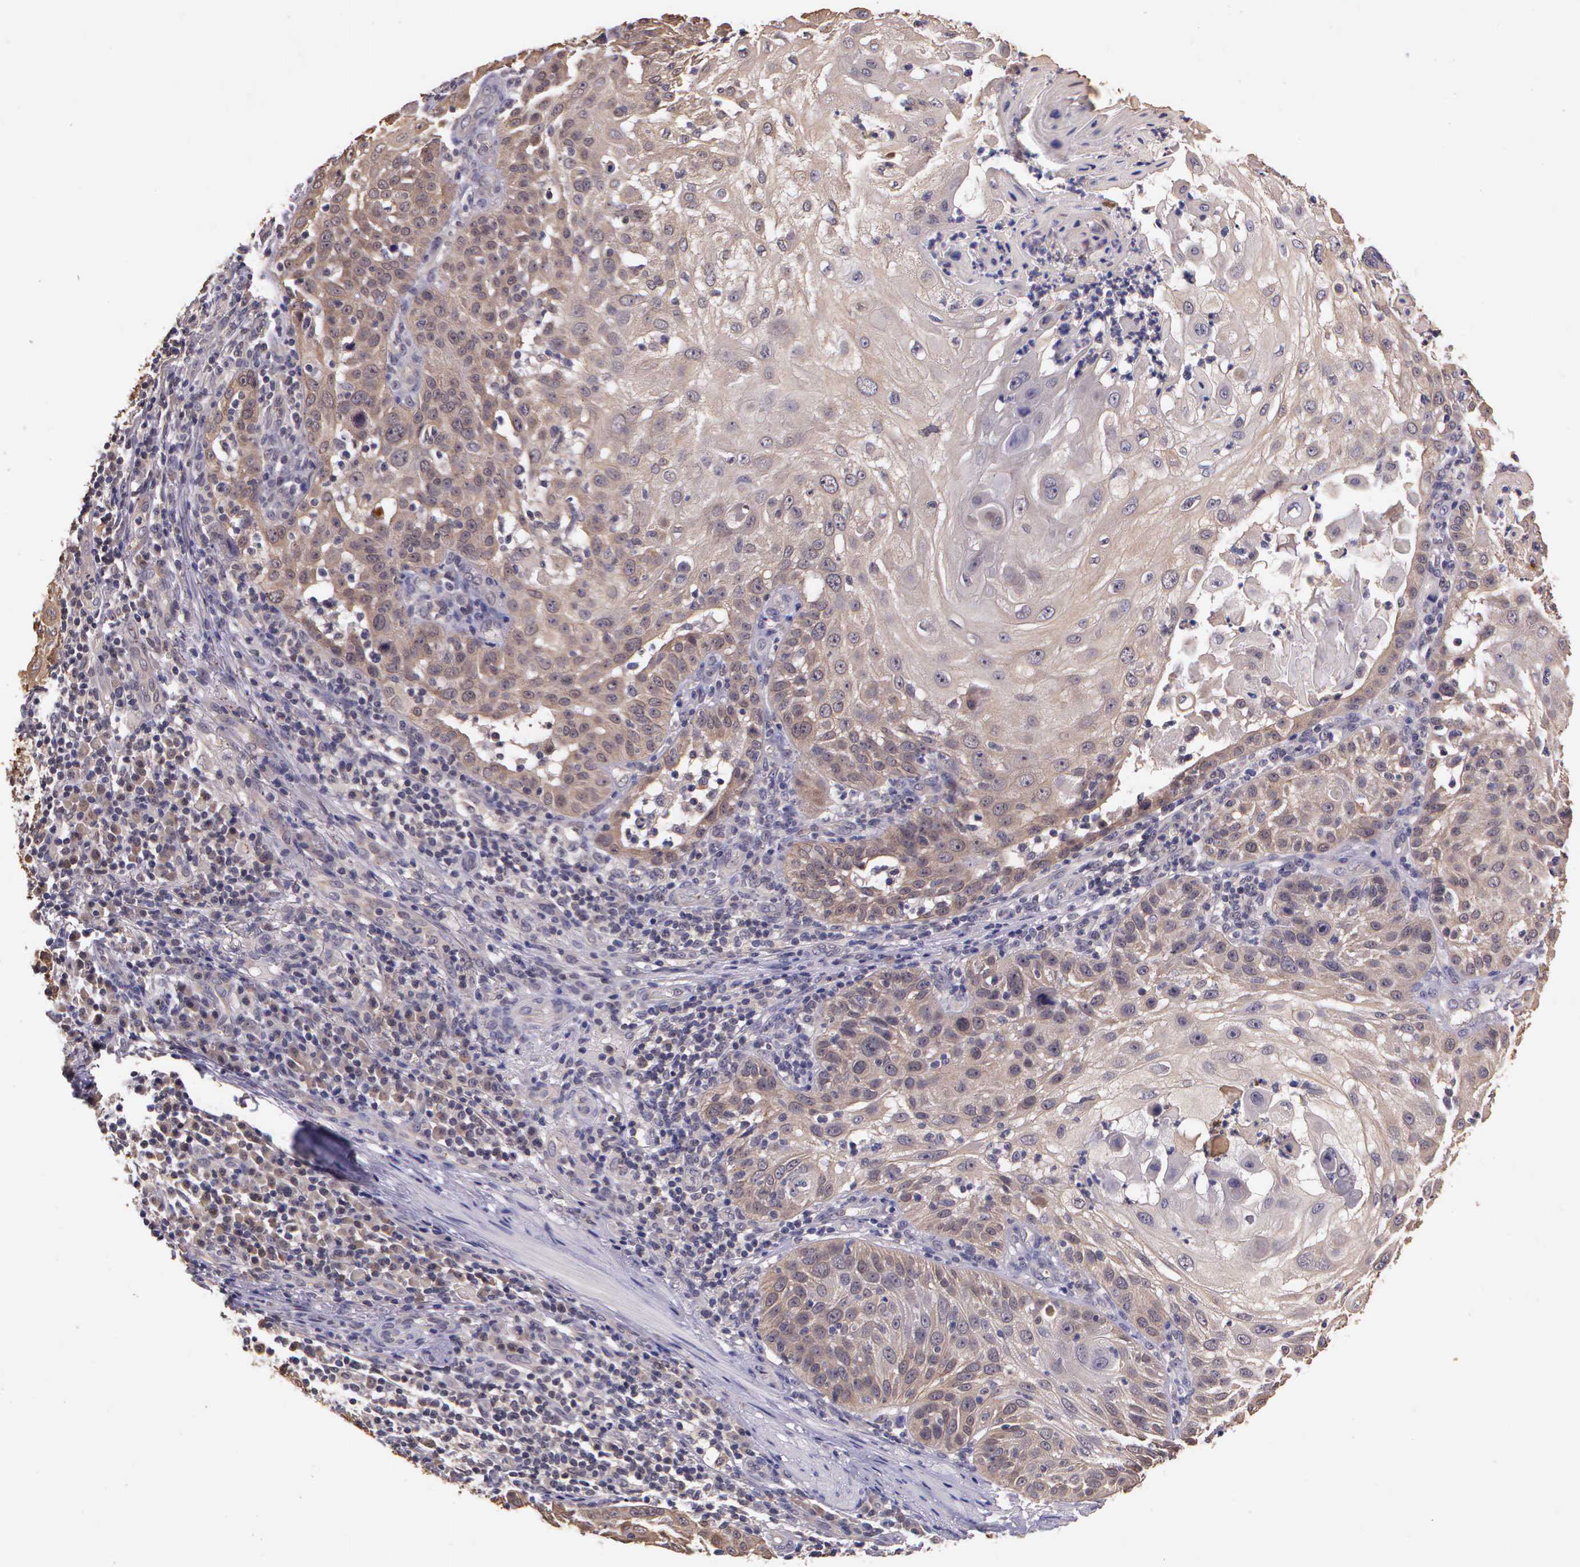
{"staining": {"intensity": "weak", "quantity": ">75%", "location": "cytoplasmic/membranous"}, "tissue": "skin cancer", "cell_type": "Tumor cells", "image_type": "cancer", "snomed": [{"axis": "morphology", "description": "Squamous cell carcinoma, NOS"}, {"axis": "topography", "description": "Skin"}], "caption": "Tumor cells exhibit weak cytoplasmic/membranous positivity in about >75% of cells in skin cancer.", "gene": "IGBP1", "patient": {"sex": "female", "age": 89}}